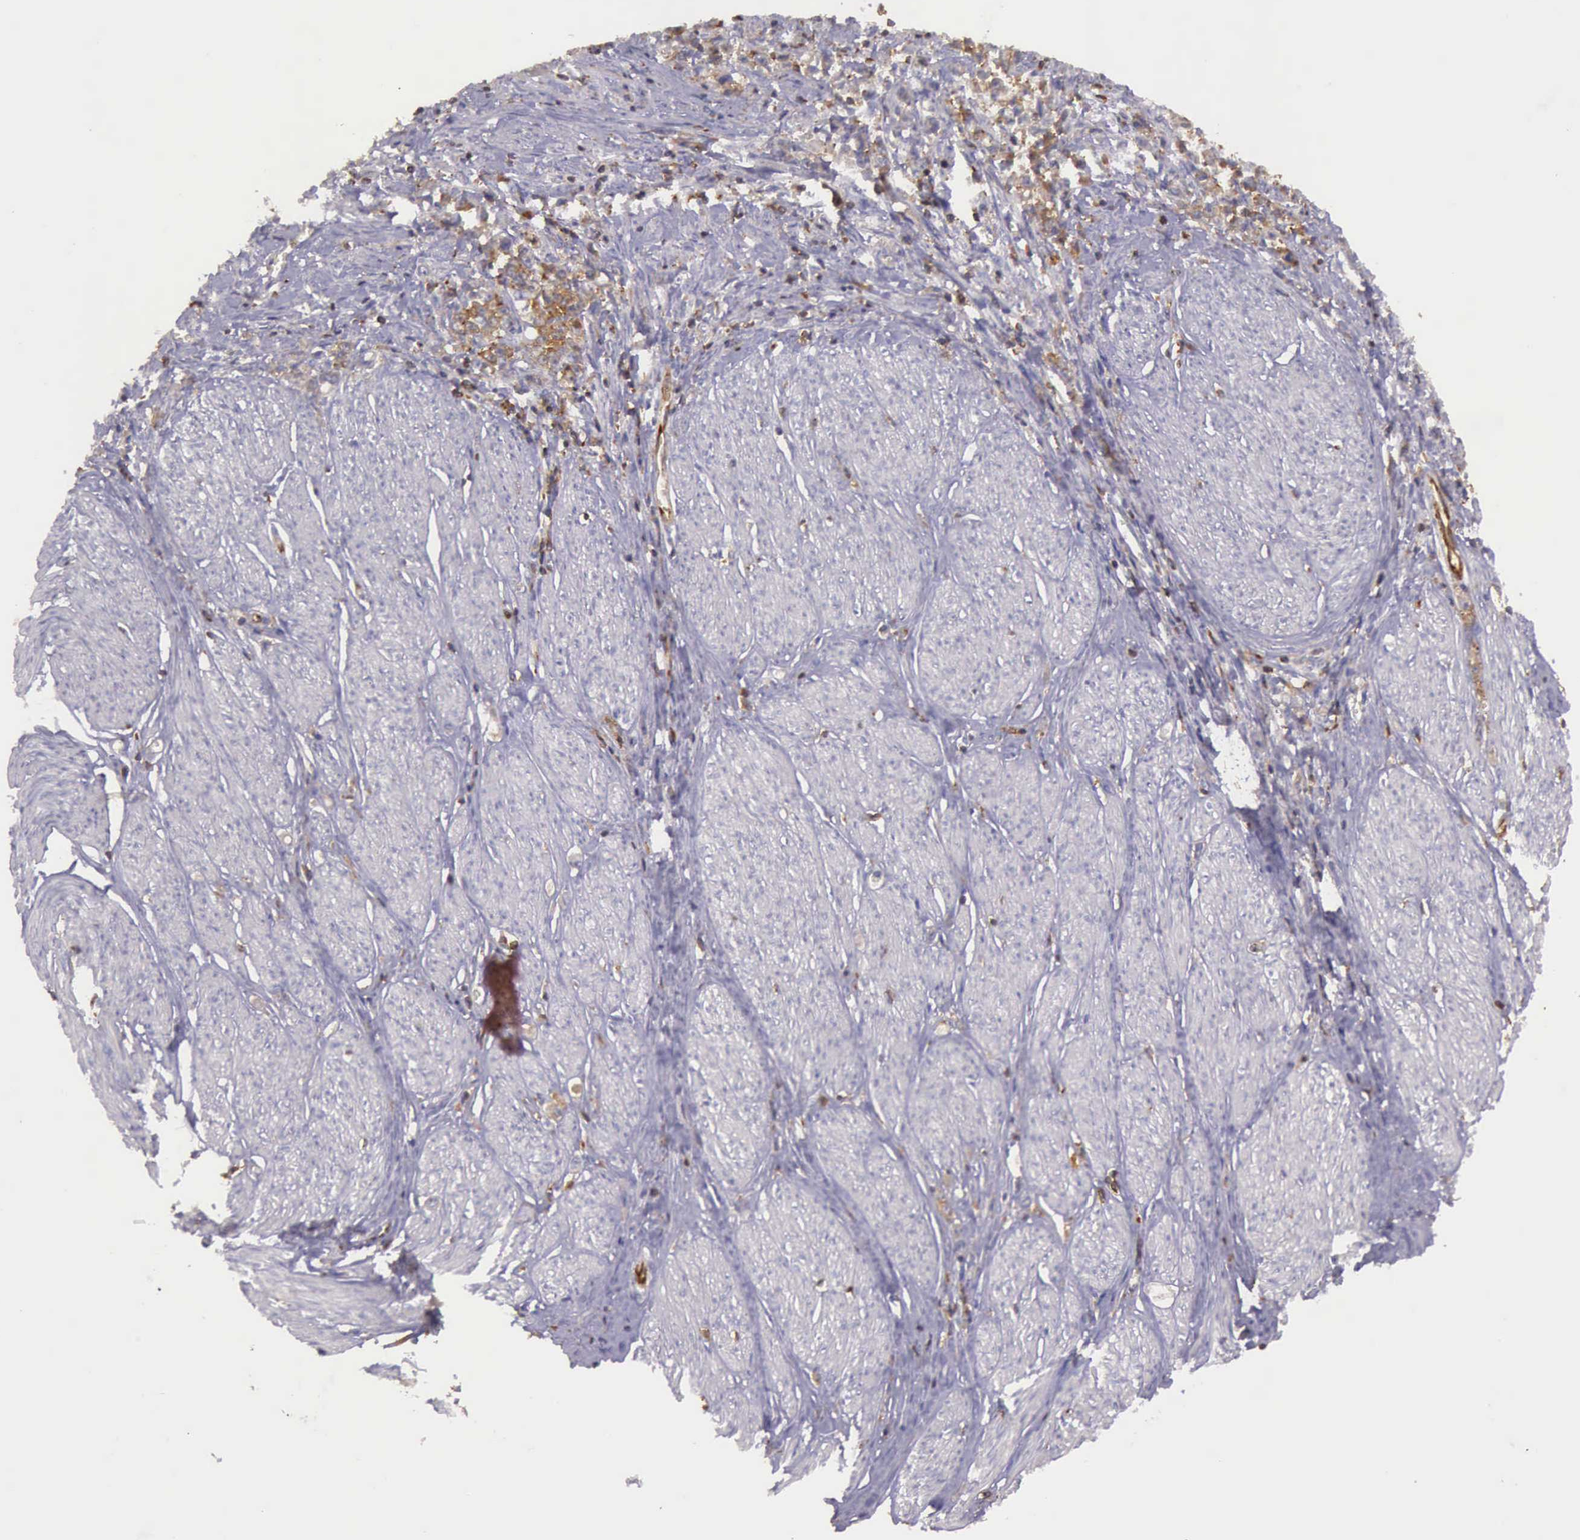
{"staining": {"intensity": "negative", "quantity": "none", "location": "none"}, "tissue": "stomach cancer", "cell_type": "Tumor cells", "image_type": "cancer", "snomed": [{"axis": "morphology", "description": "Adenocarcinoma, NOS"}, {"axis": "topography", "description": "Stomach"}], "caption": "This is an IHC micrograph of adenocarcinoma (stomach). There is no expression in tumor cells.", "gene": "ARHGAP4", "patient": {"sex": "male", "age": 72}}